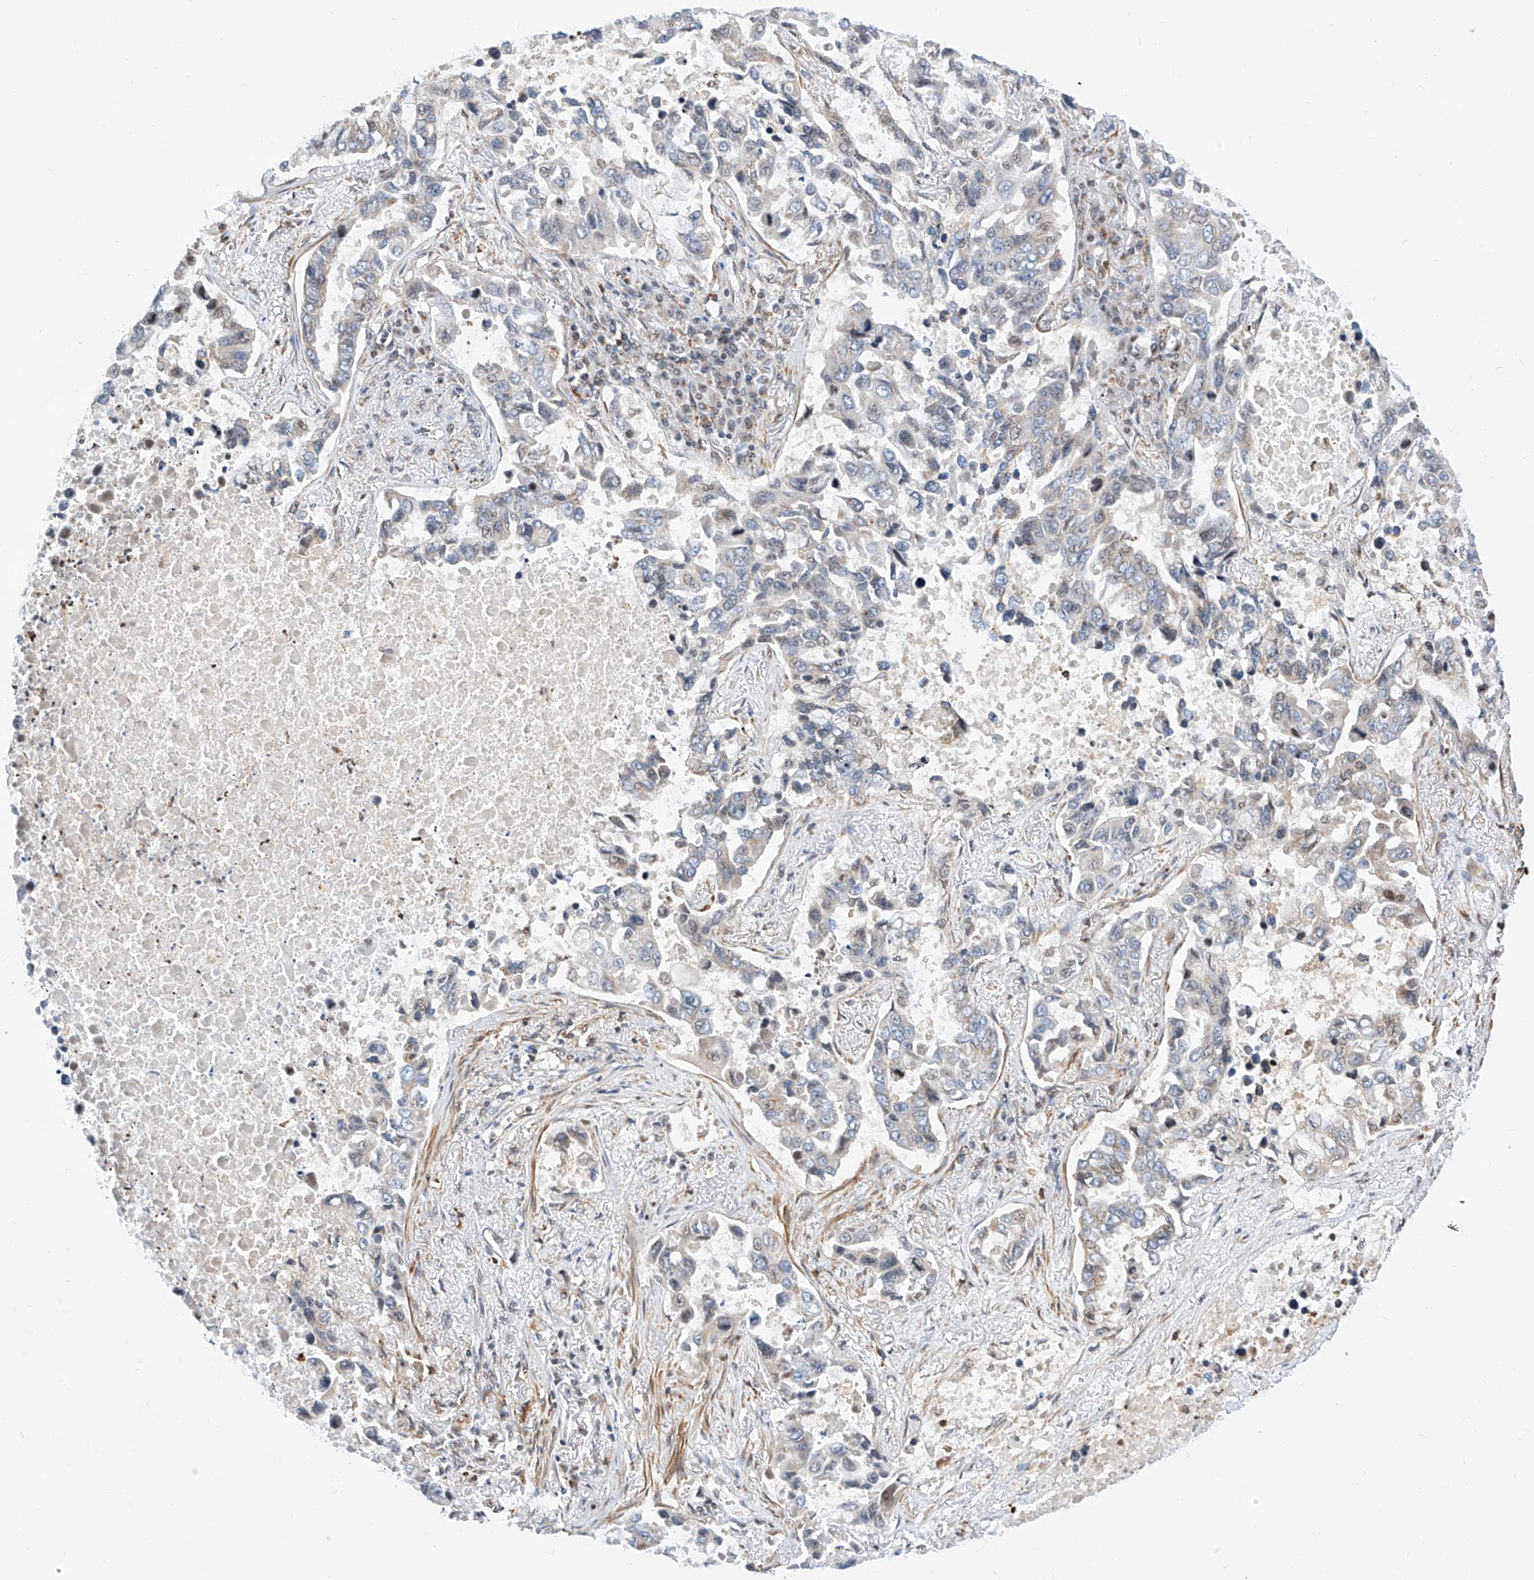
{"staining": {"intensity": "weak", "quantity": "<25%", "location": "cytoplasmic/membranous"}, "tissue": "lung cancer", "cell_type": "Tumor cells", "image_type": "cancer", "snomed": [{"axis": "morphology", "description": "Adenocarcinoma, NOS"}, {"axis": "topography", "description": "Lung"}], "caption": "Tumor cells show no significant positivity in lung cancer (adenocarcinoma). The staining was performed using DAB to visualize the protein expression in brown, while the nuclei were stained in blue with hematoxylin (Magnification: 20x).", "gene": "TTLL8", "patient": {"sex": "male", "age": 64}}